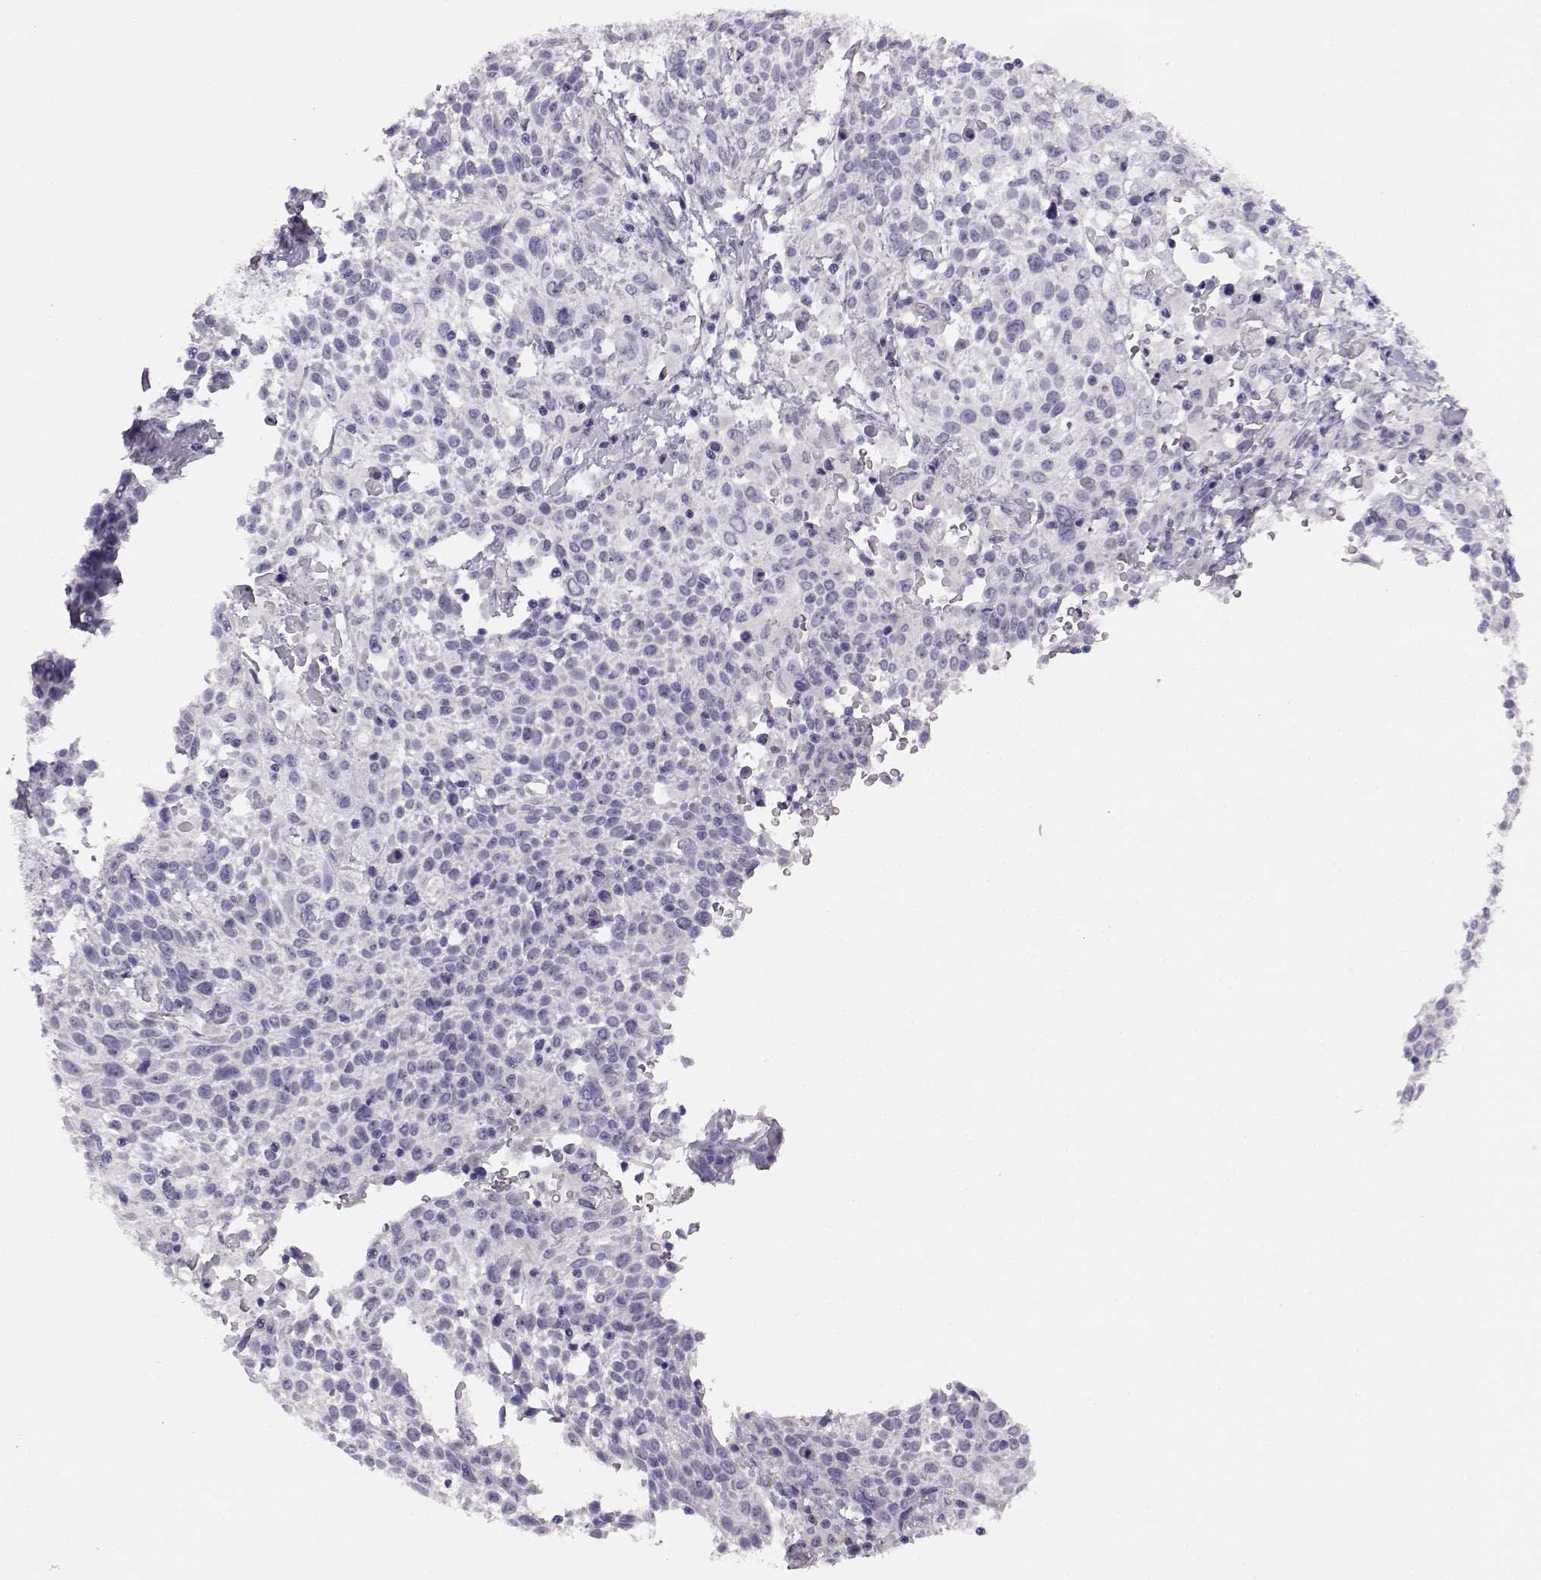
{"staining": {"intensity": "negative", "quantity": "none", "location": "none"}, "tissue": "cervical cancer", "cell_type": "Tumor cells", "image_type": "cancer", "snomed": [{"axis": "morphology", "description": "Squamous cell carcinoma, NOS"}, {"axis": "topography", "description": "Cervix"}], "caption": "Immunohistochemical staining of cervical cancer shows no significant expression in tumor cells.", "gene": "BFSP2", "patient": {"sex": "female", "age": 61}}